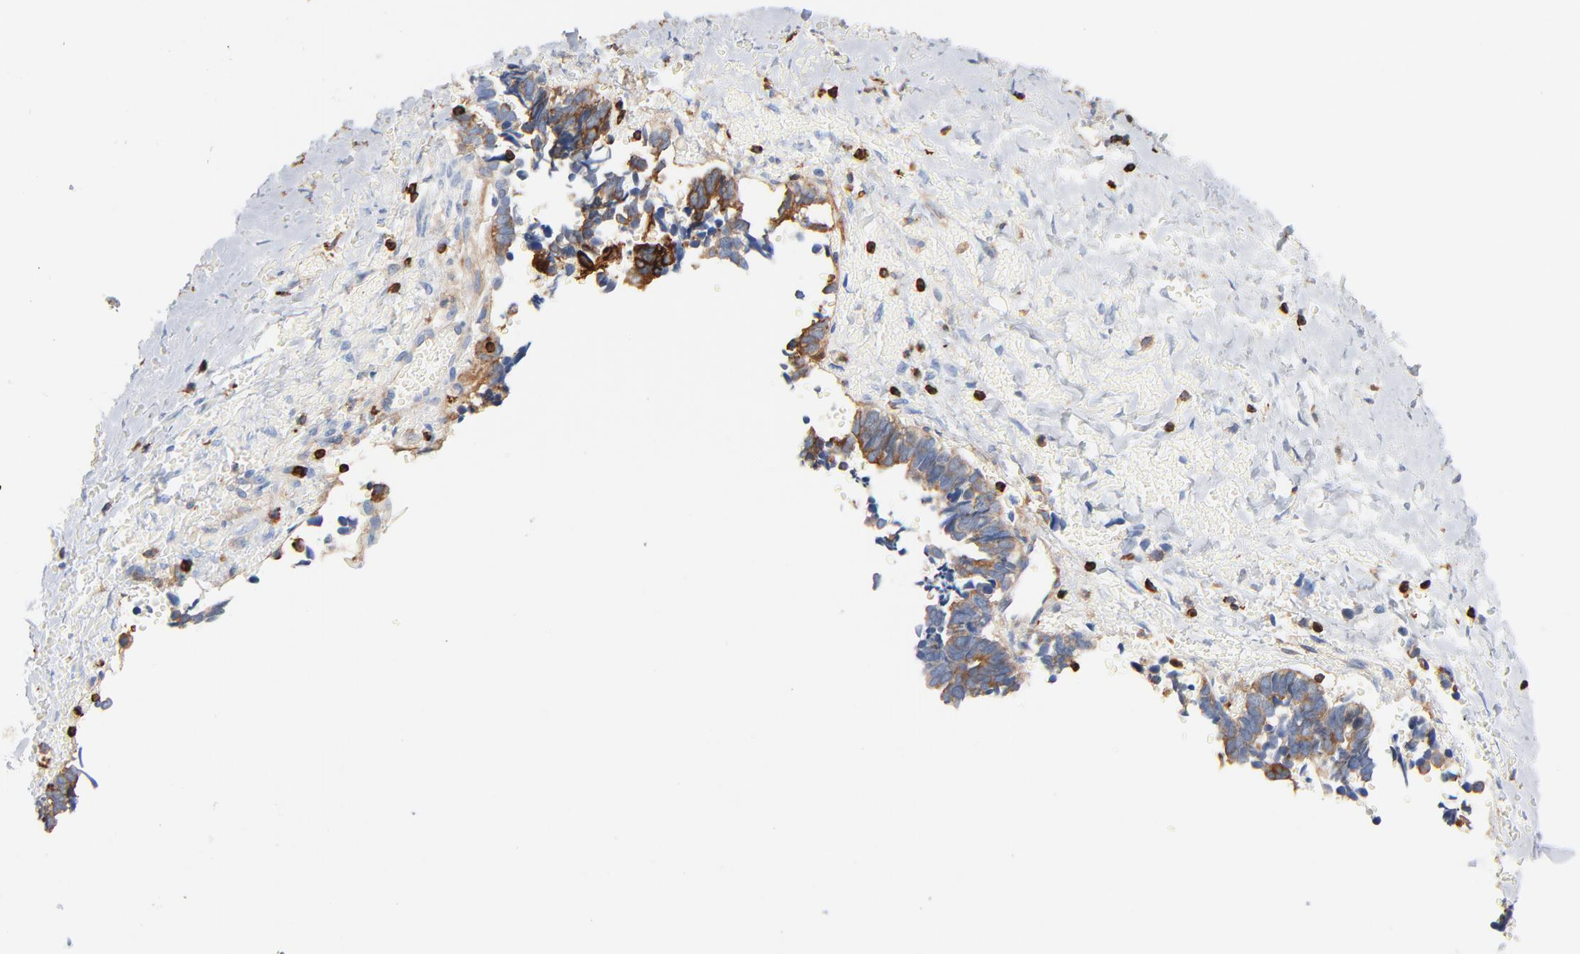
{"staining": {"intensity": "moderate", "quantity": ">75%", "location": "cytoplasmic/membranous"}, "tissue": "ovarian cancer", "cell_type": "Tumor cells", "image_type": "cancer", "snomed": [{"axis": "morphology", "description": "Cystadenocarcinoma, serous, NOS"}, {"axis": "topography", "description": "Ovary"}], "caption": "Moderate cytoplasmic/membranous positivity is present in approximately >75% of tumor cells in ovarian cancer.", "gene": "SH3KBP1", "patient": {"sex": "female", "age": 77}}